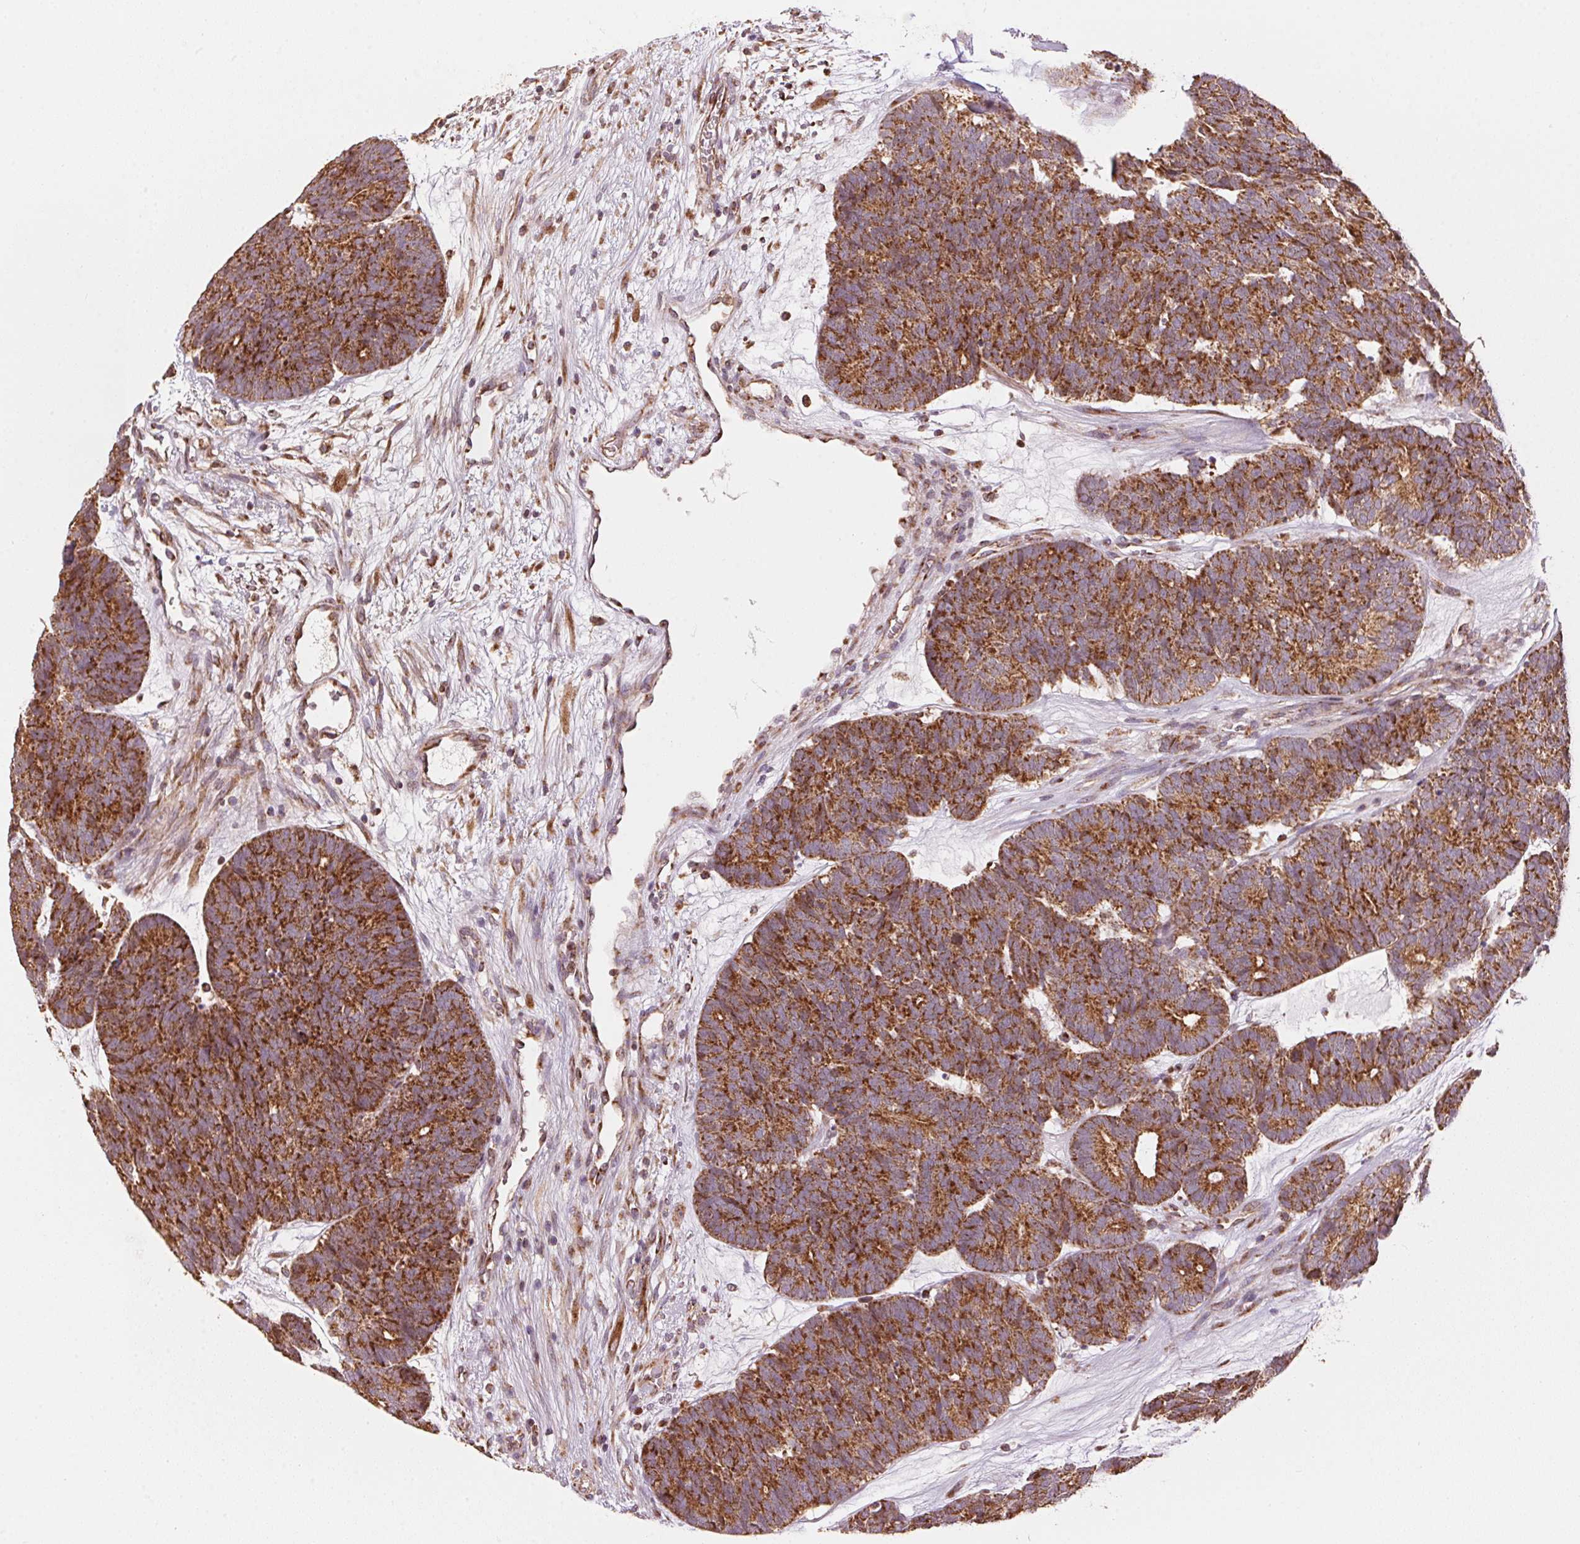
{"staining": {"intensity": "strong", "quantity": ">75%", "location": "cytoplasmic/membranous"}, "tissue": "head and neck cancer", "cell_type": "Tumor cells", "image_type": "cancer", "snomed": [{"axis": "morphology", "description": "Adenocarcinoma, NOS"}, {"axis": "topography", "description": "Head-Neck"}], "caption": "Immunohistochemistry image of human head and neck cancer stained for a protein (brown), which reveals high levels of strong cytoplasmic/membranous positivity in about >75% of tumor cells.", "gene": "TOMM70", "patient": {"sex": "female", "age": 81}}